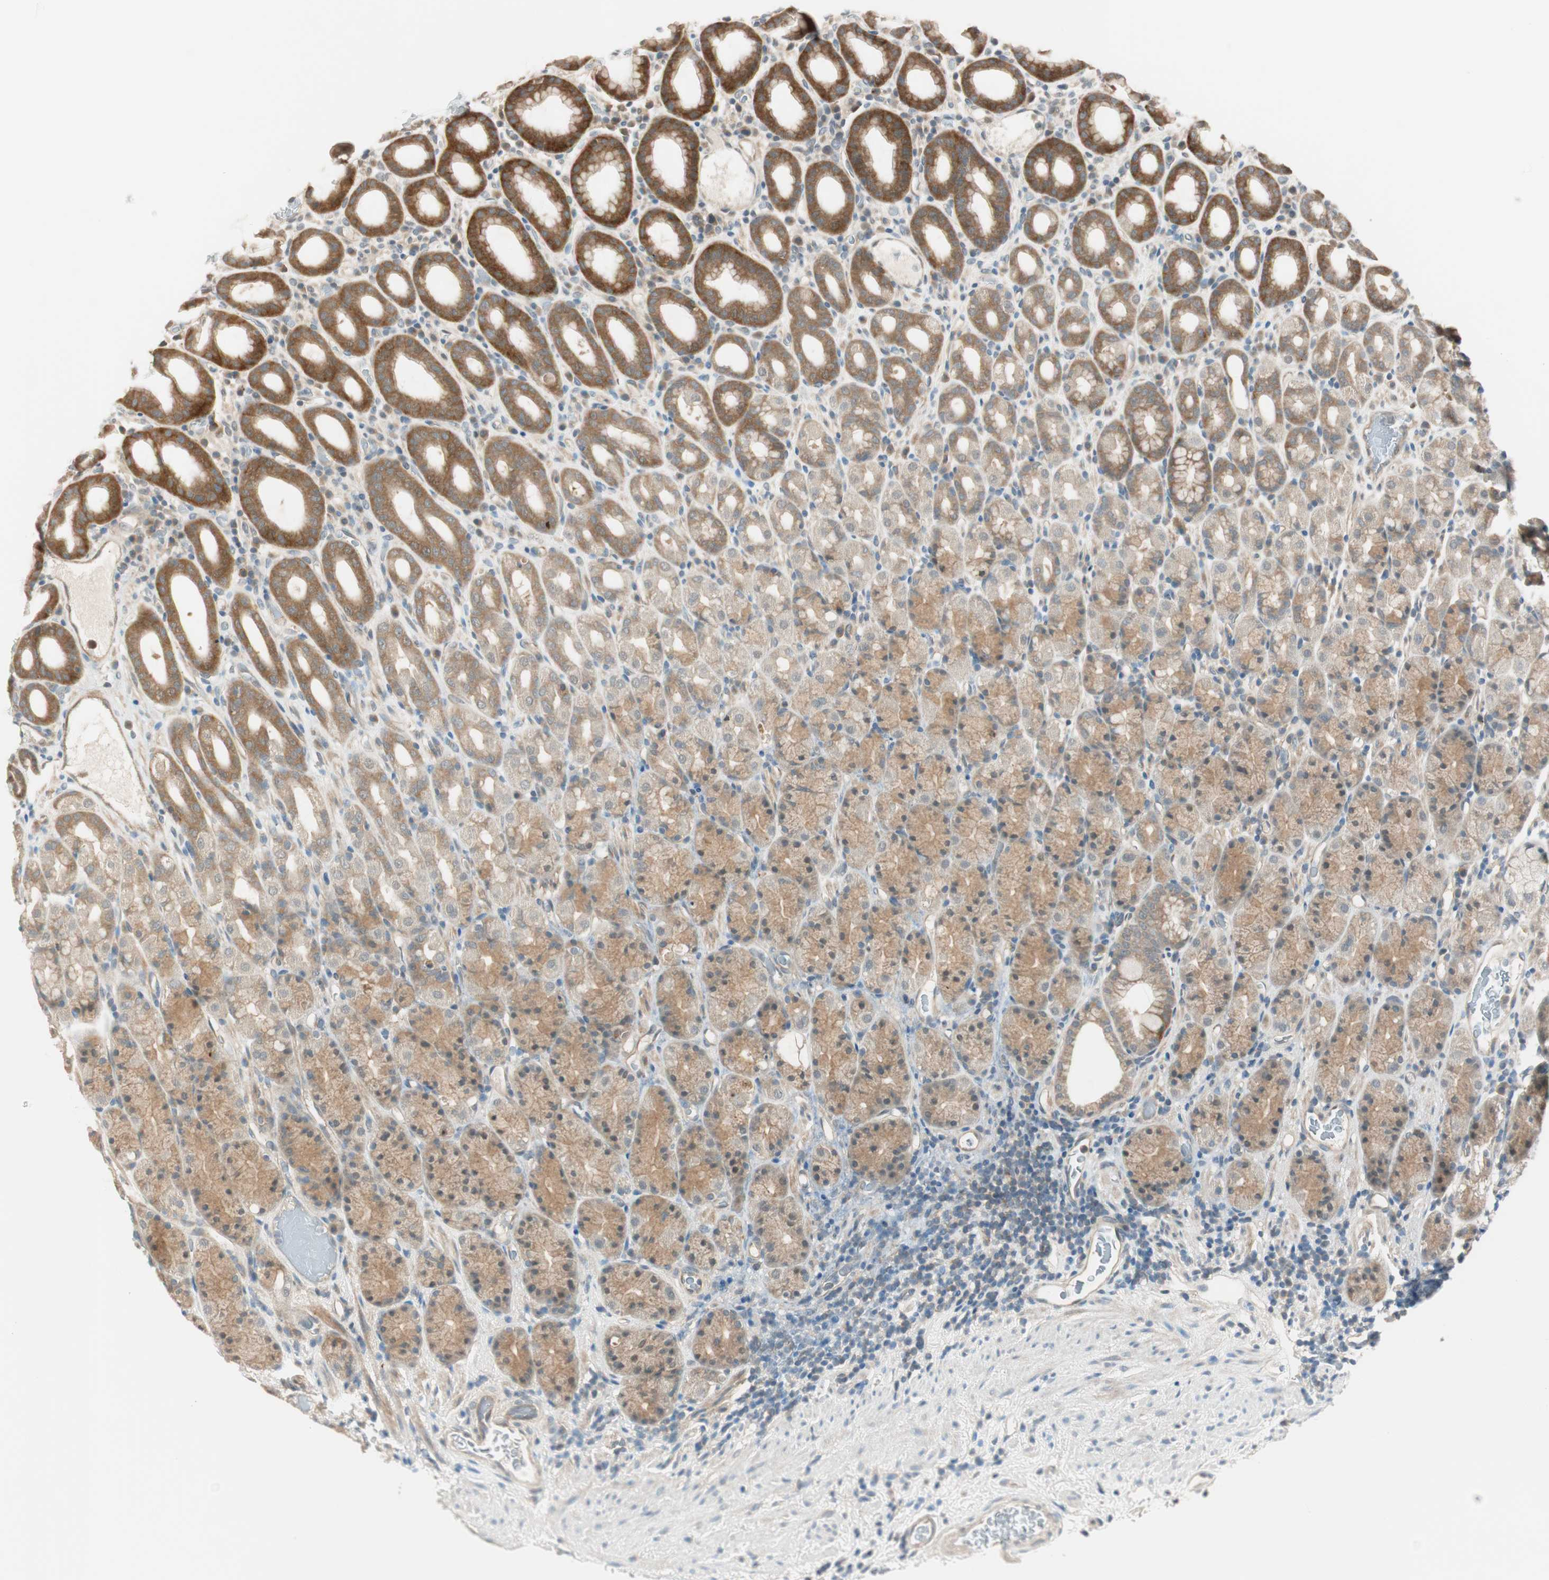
{"staining": {"intensity": "strong", "quantity": "25%-75%", "location": "cytoplasmic/membranous"}, "tissue": "stomach", "cell_type": "Glandular cells", "image_type": "normal", "snomed": [{"axis": "morphology", "description": "Normal tissue, NOS"}, {"axis": "topography", "description": "Stomach, upper"}], "caption": "The micrograph displays staining of normal stomach, revealing strong cytoplasmic/membranous protein positivity (brown color) within glandular cells.", "gene": "PSMD8", "patient": {"sex": "male", "age": 68}}